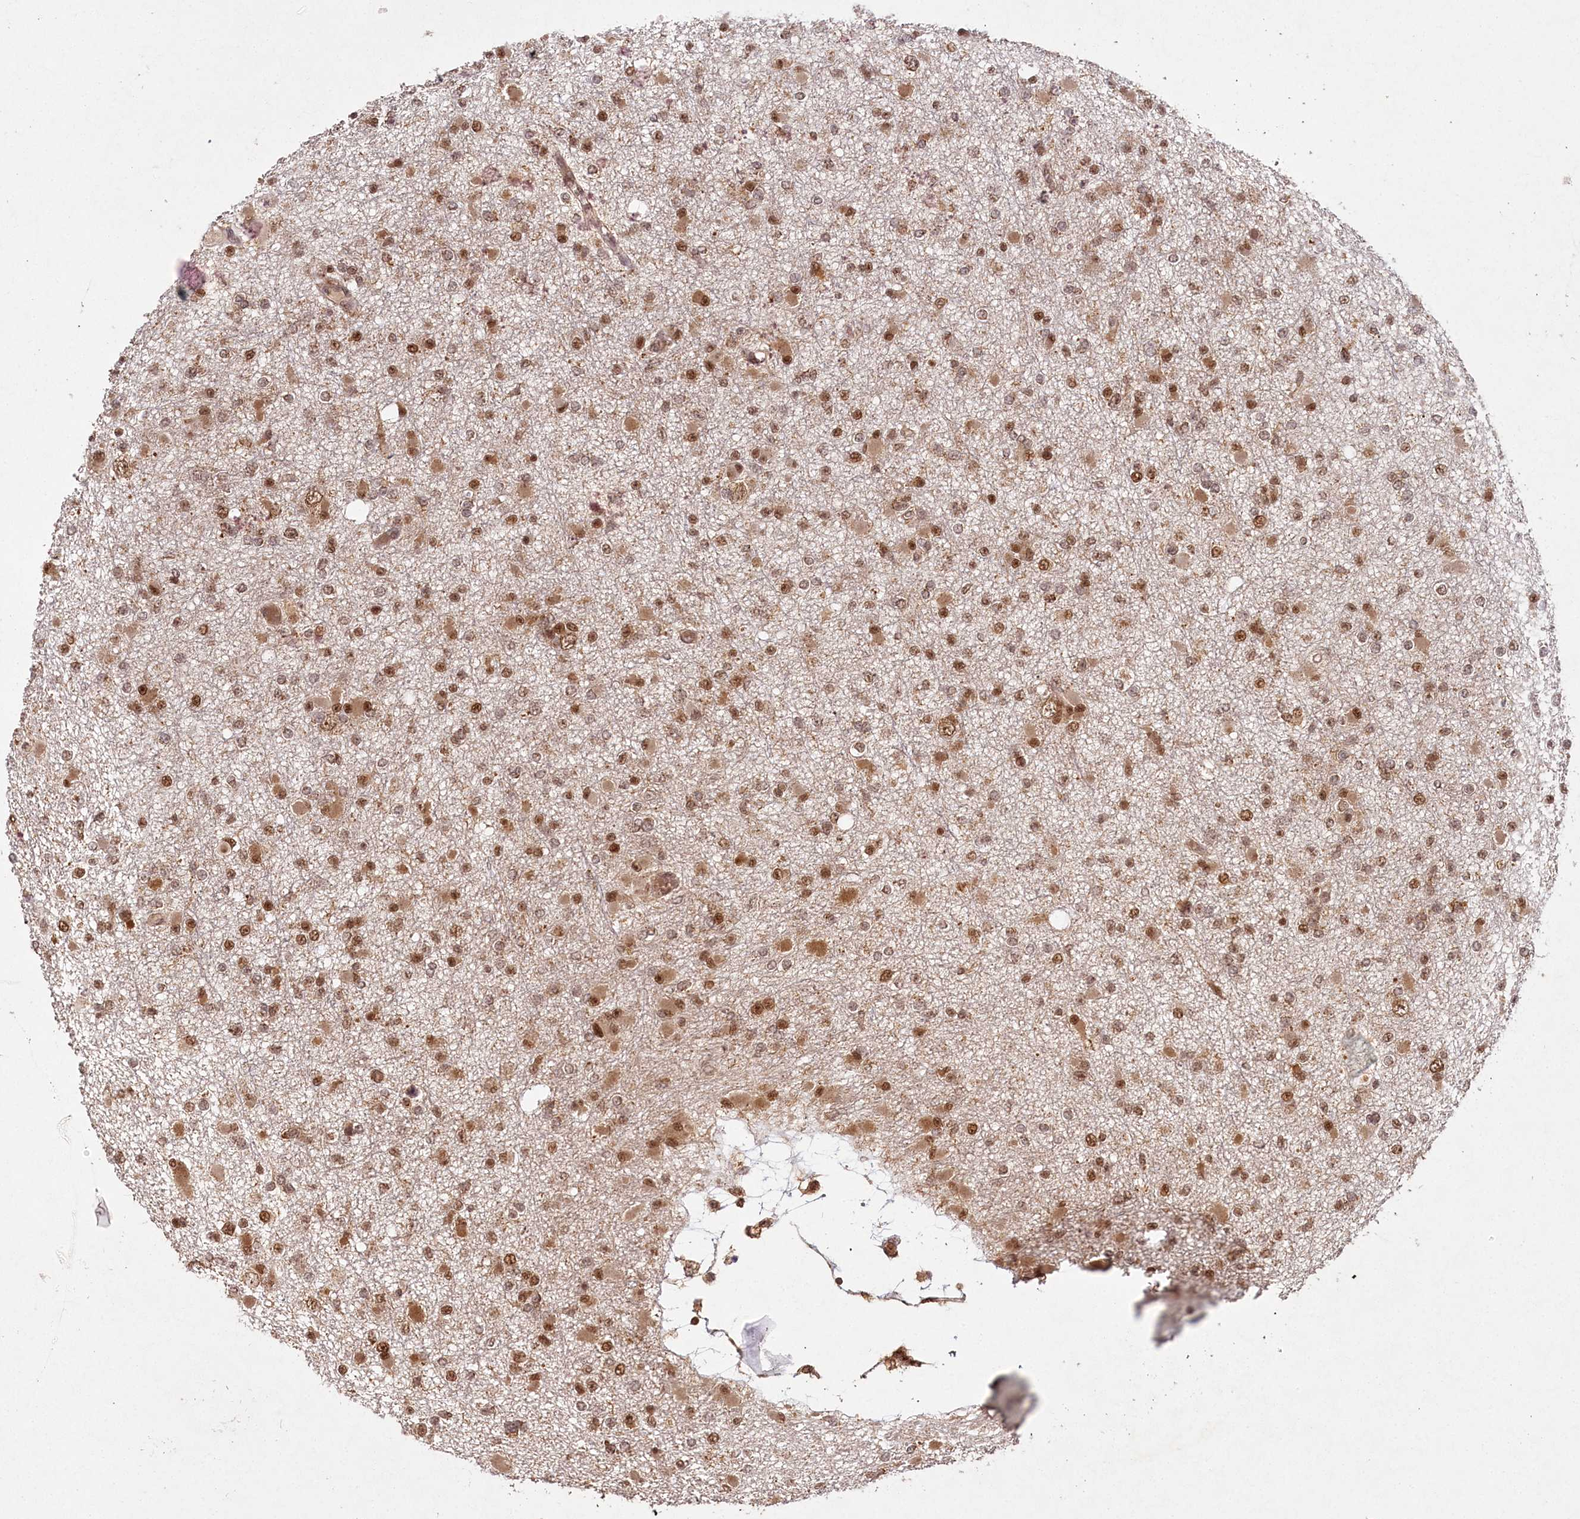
{"staining": {"intensity": "moderate", "quantity": ">75%", "location": "cytoplasmic/membranous,nuclear"}, "tissue": "glioma", "cell_type": "Tumor cells", "image_type": "cancer", "snomed": [{"axis": "morphology", "description": "Glioma, malignant, Low grade"}, {"axis": "topography", "description": "Brain"}], "caption": "Tumor cells demonstrate medium levels of moderate cytoplasmic/membranous and nuclear staining in about >75% of cells in human malignant low-grade glioma. (brown staining indicates protein expression, while blue staining denotes nuclei).", "gene": "MICU1", "patient": {"sex": "female", "age": 22}}